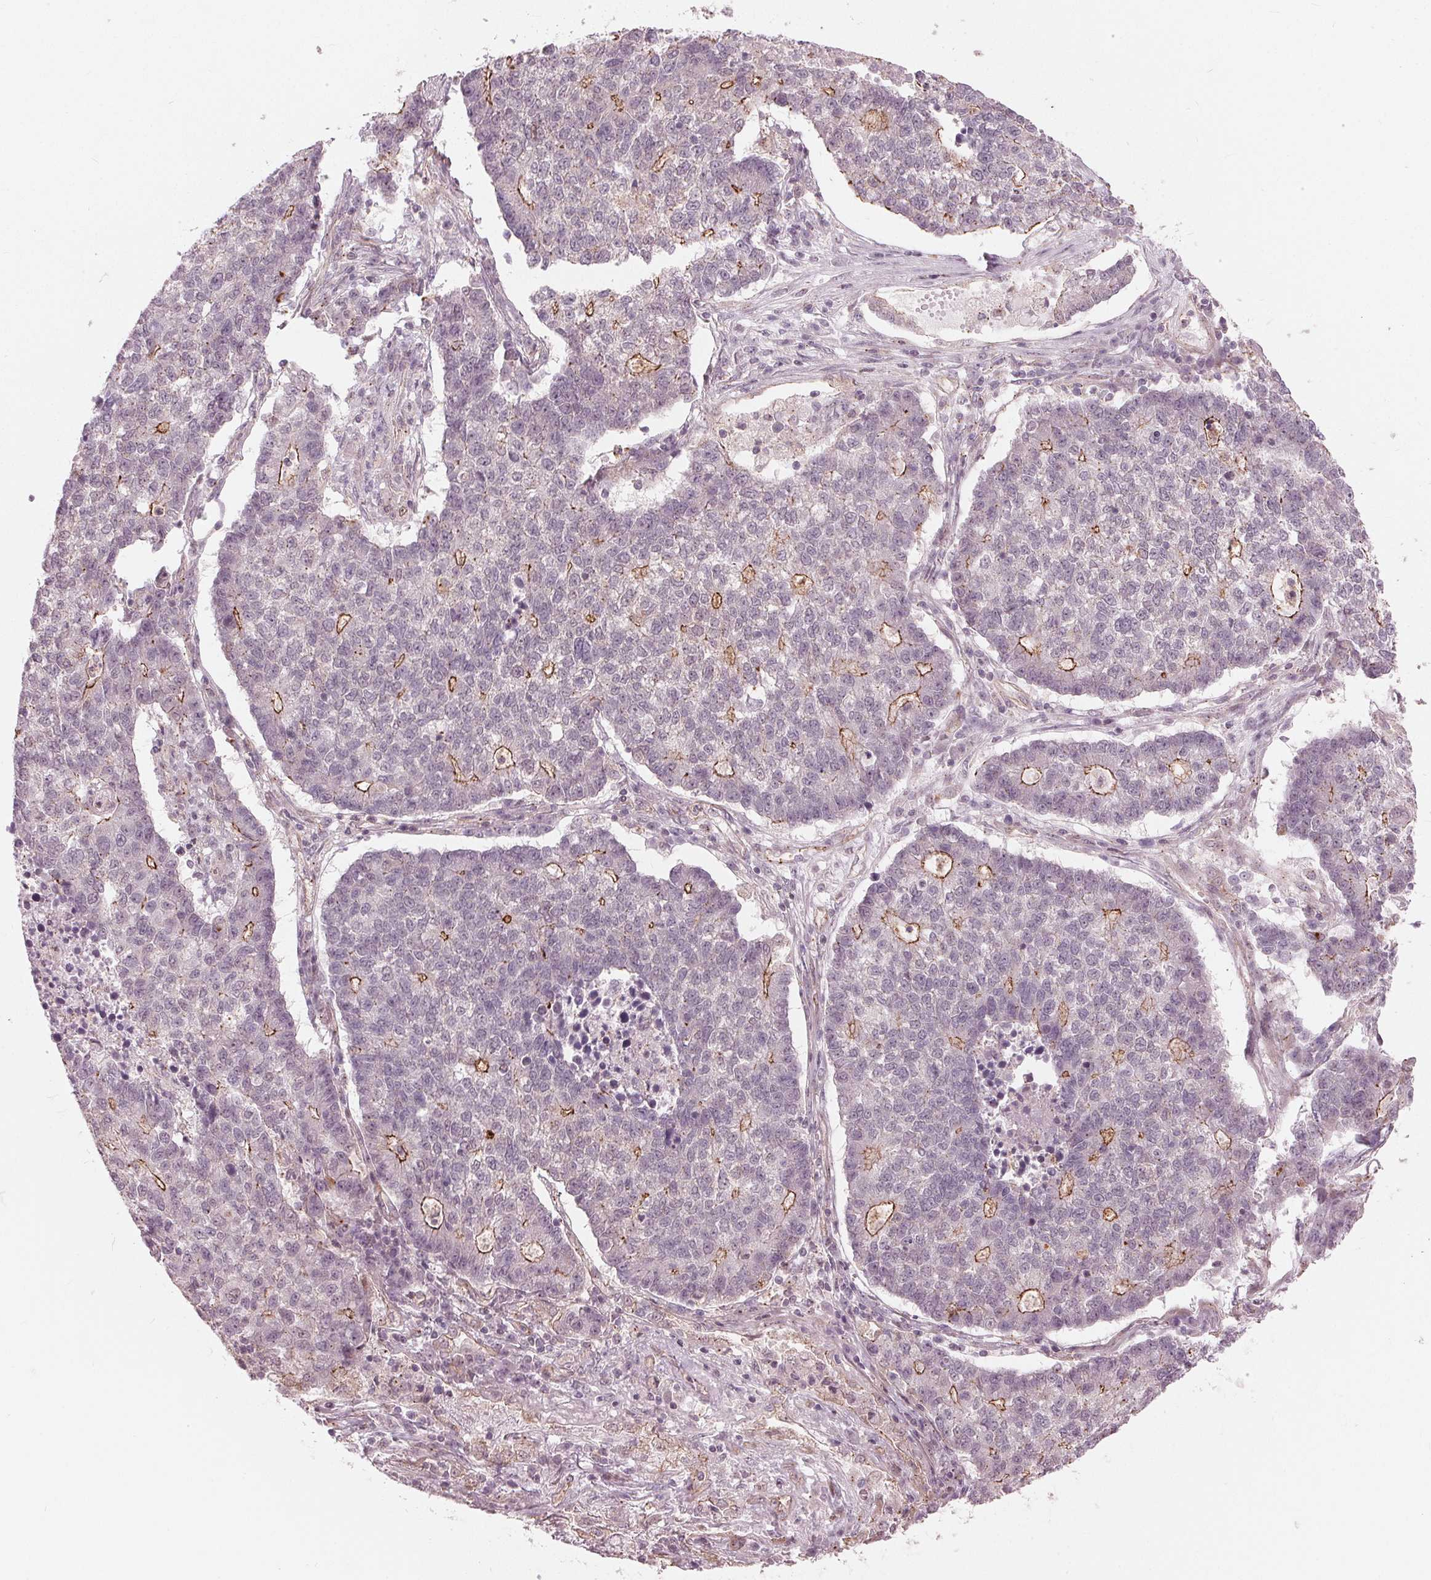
{"staining": {"intensity": "moderate", "quantity": "<25%", "location": "cytoplasmic/membranous"}, "tissue": "lung cancer", "cell_type": "Tumor cells", "image_type": "cancer", "snomed": [{"axis": "morphology", "description": "Adenocarcinoma, NOS"}, {"axis": "topography", "description": "Lung"}], "caption": "High-power microscopy captured an immunohistochemistry micrograph of lung cancer (adenocarcinoma), revealing moderate cytoplasmic/membranous staining in about <25% of tumor cells.", "gene": "TXNIP", "patient": {"sex": "male", "age": 57}}